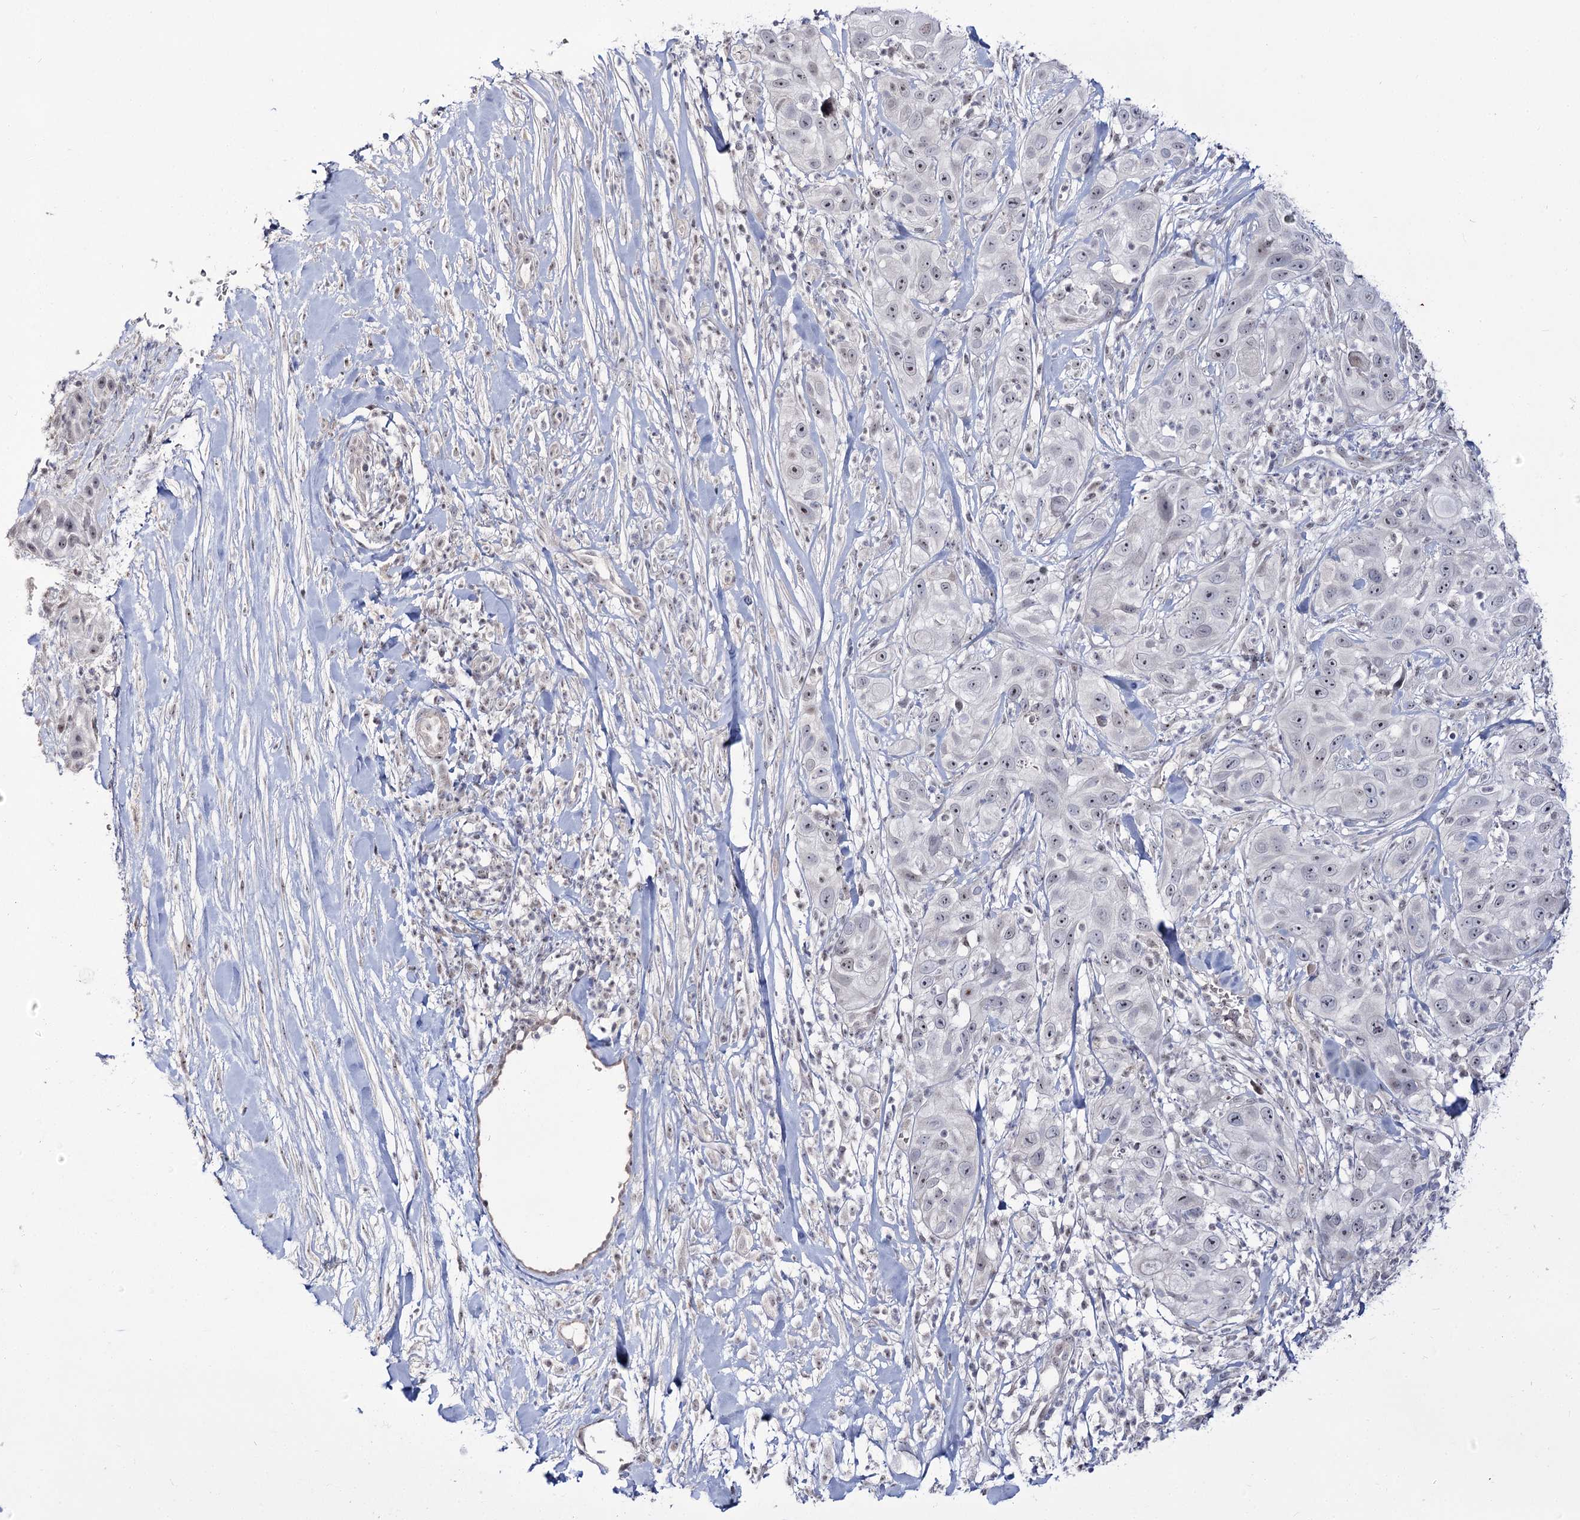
{"staining": {"intensity": "negative", "quantity": "none", "location": "none"}, "tissue": "skin cancer", "cell_type": "Tumor cells", "image_type": "cancer", "snomed": [{"axis": "morphology", "description": "Squamous cell carcinoma, NOS"}, {"axis": "topography", "description": "Skin"}], "caption": "Protein analysis of skin squamous cell carcinoma shows no significant staining in tumor cells. (DAB immunohistochemistry with hematoxylin counter stain).", "gene": "RRP9", "patient": {"sex": "female", "age": 44}}